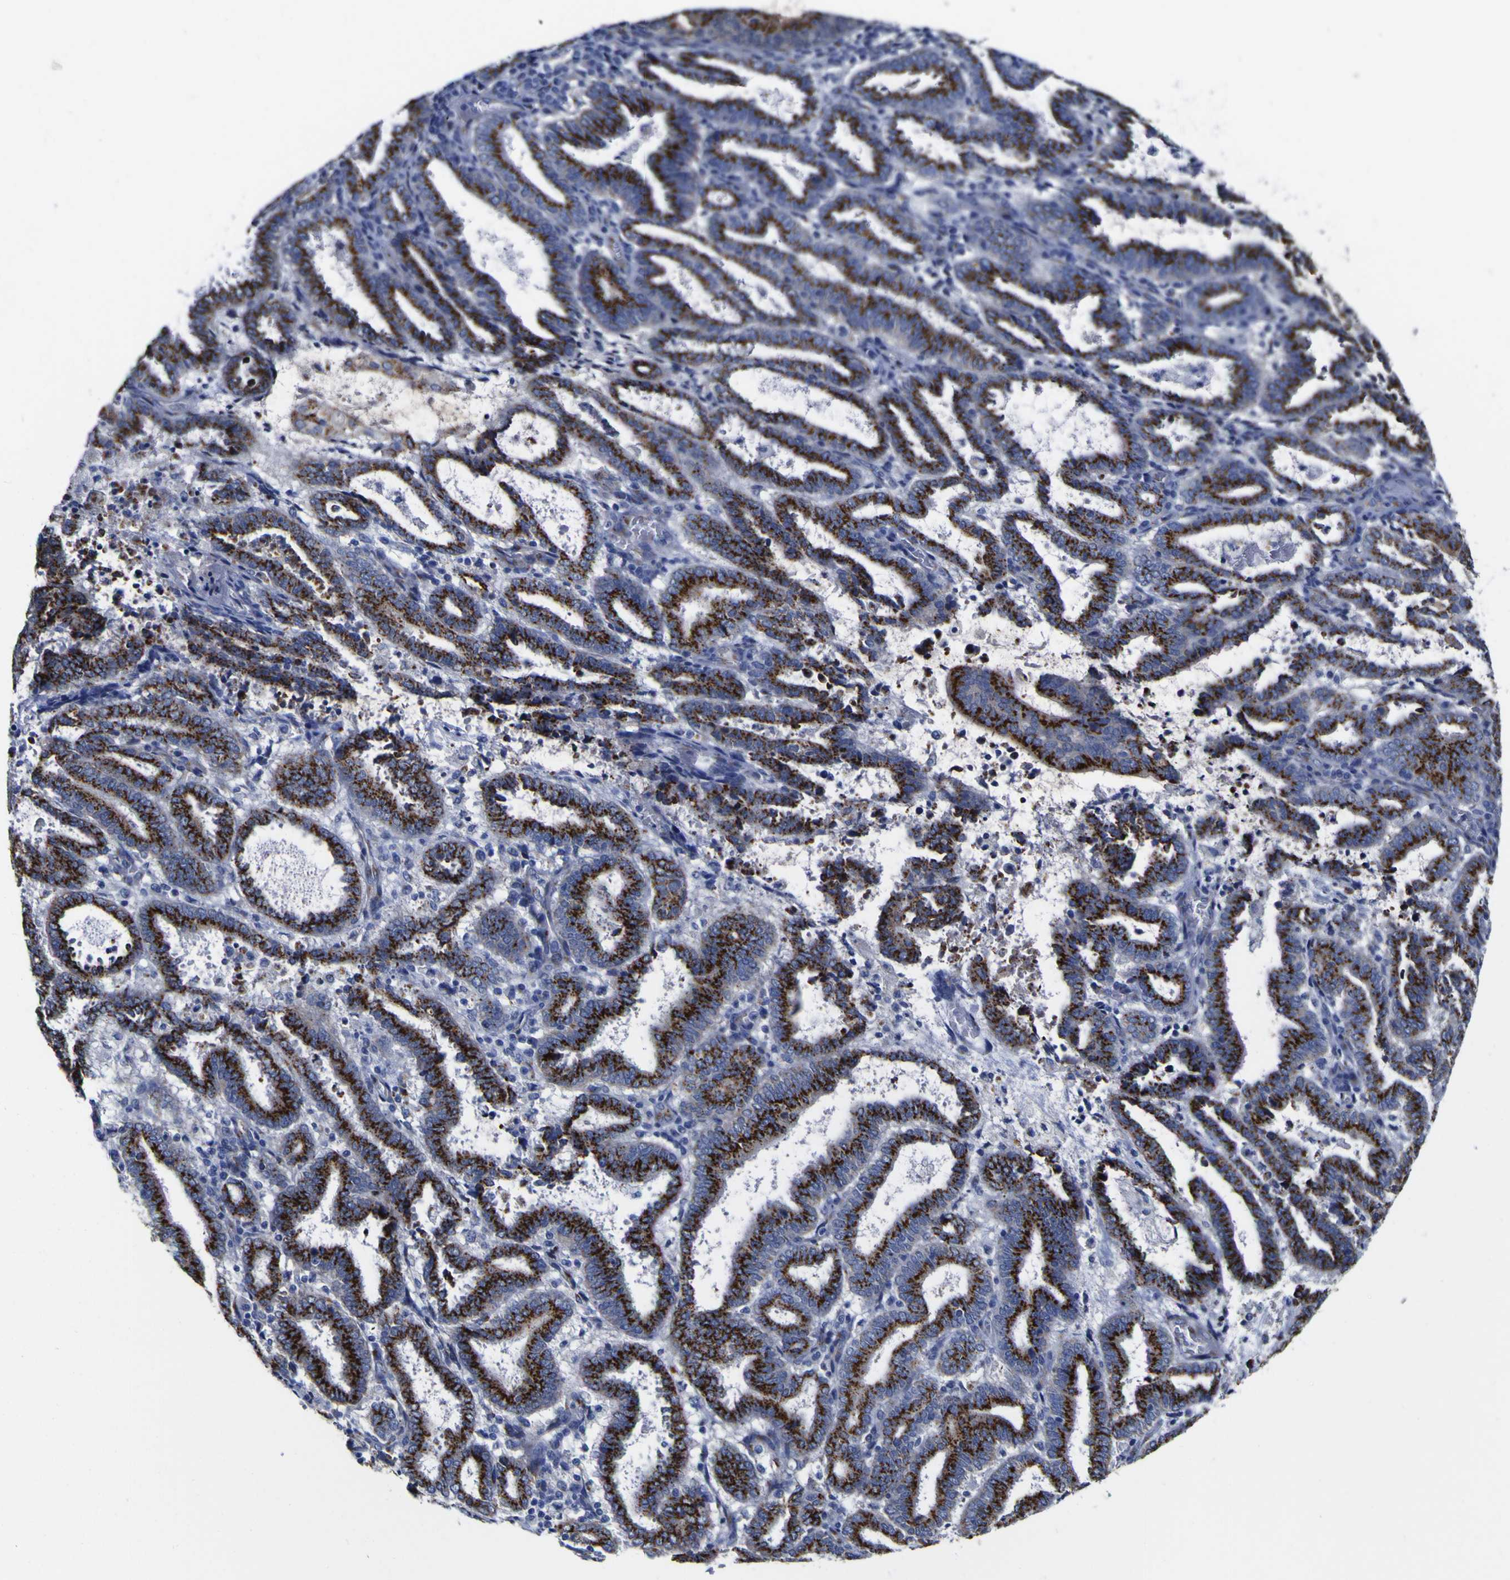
{"staining": {"intensity": "strong", "quantity": ">75%", "location": "cytoplasmic/membranous"}, "tissue": "endometrial cancer", "cell_type": "Tumor cells", "image_type": "cancer", "snomed": [{"axis": "morphology", "description": "Adenocarcinoma, NOS"}, {"axis": "topography", "description": "Uterus"}], "caption": "Endometrial cancer (adenocarcinoma) stained with a brown dye displays strong cytoplasmic/membranous positive expression in approximately >75% of tumor cells.", "gene": "GOLM1", "patient": {"sex": "female", "age": 83}}